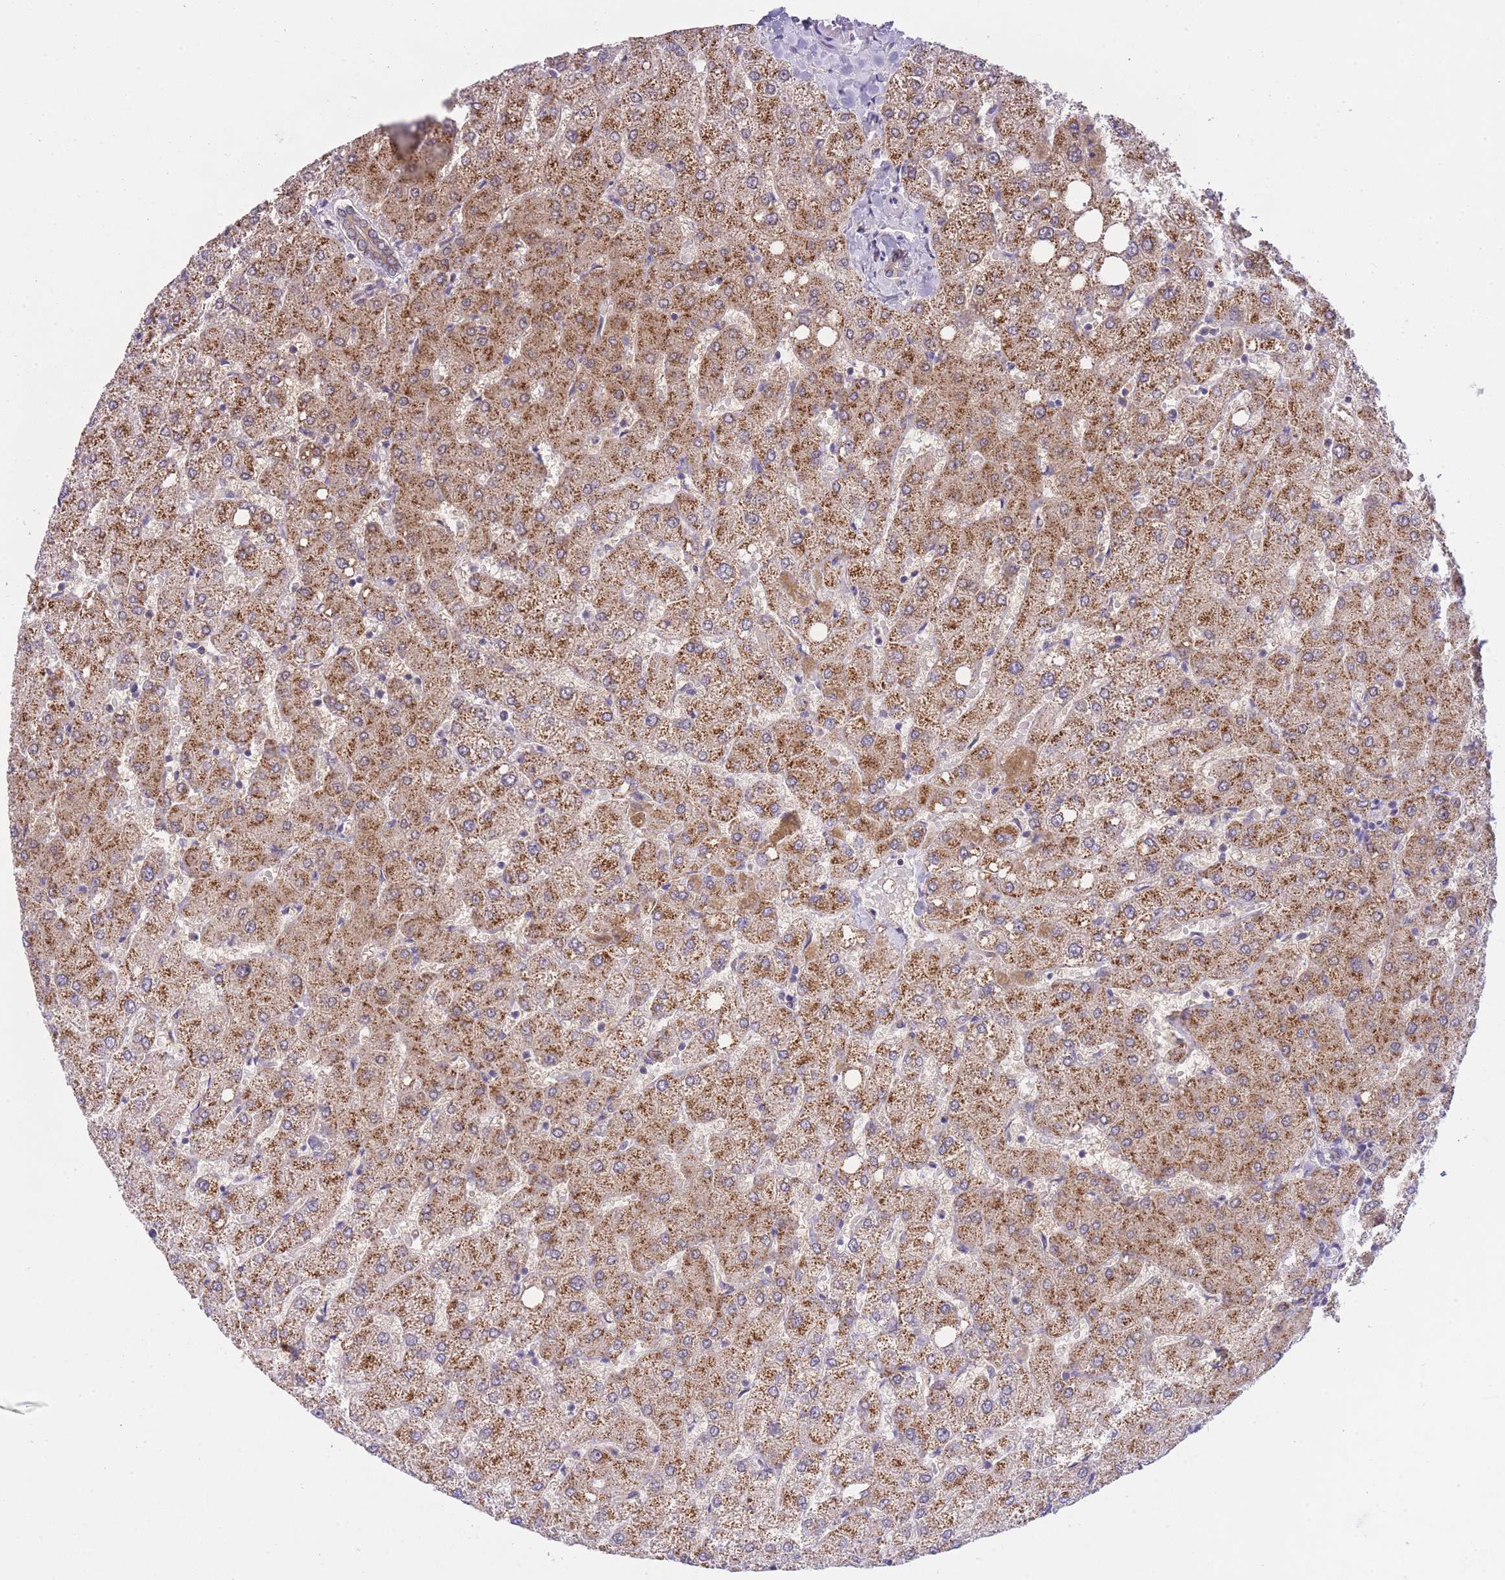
{"staining": {"intensity": "negative", "quantity": "none", "location": "none"}, "tissue": "liver", "cell_type": "Cholangiocytes", "image_type": "normal", "snomed": [{"axis": "morphology", "description": "Normal tissue, NOS"}, {"axis": "topography", "description": "Liver"}], "caption": "Immunohistochemistry photomicrograph of benign liver stained for a protein (brown), which demonstrates no positivity in cholangiocytes.", "gene": "COPG1", "patient": {"sex": "female", "age": 54}}